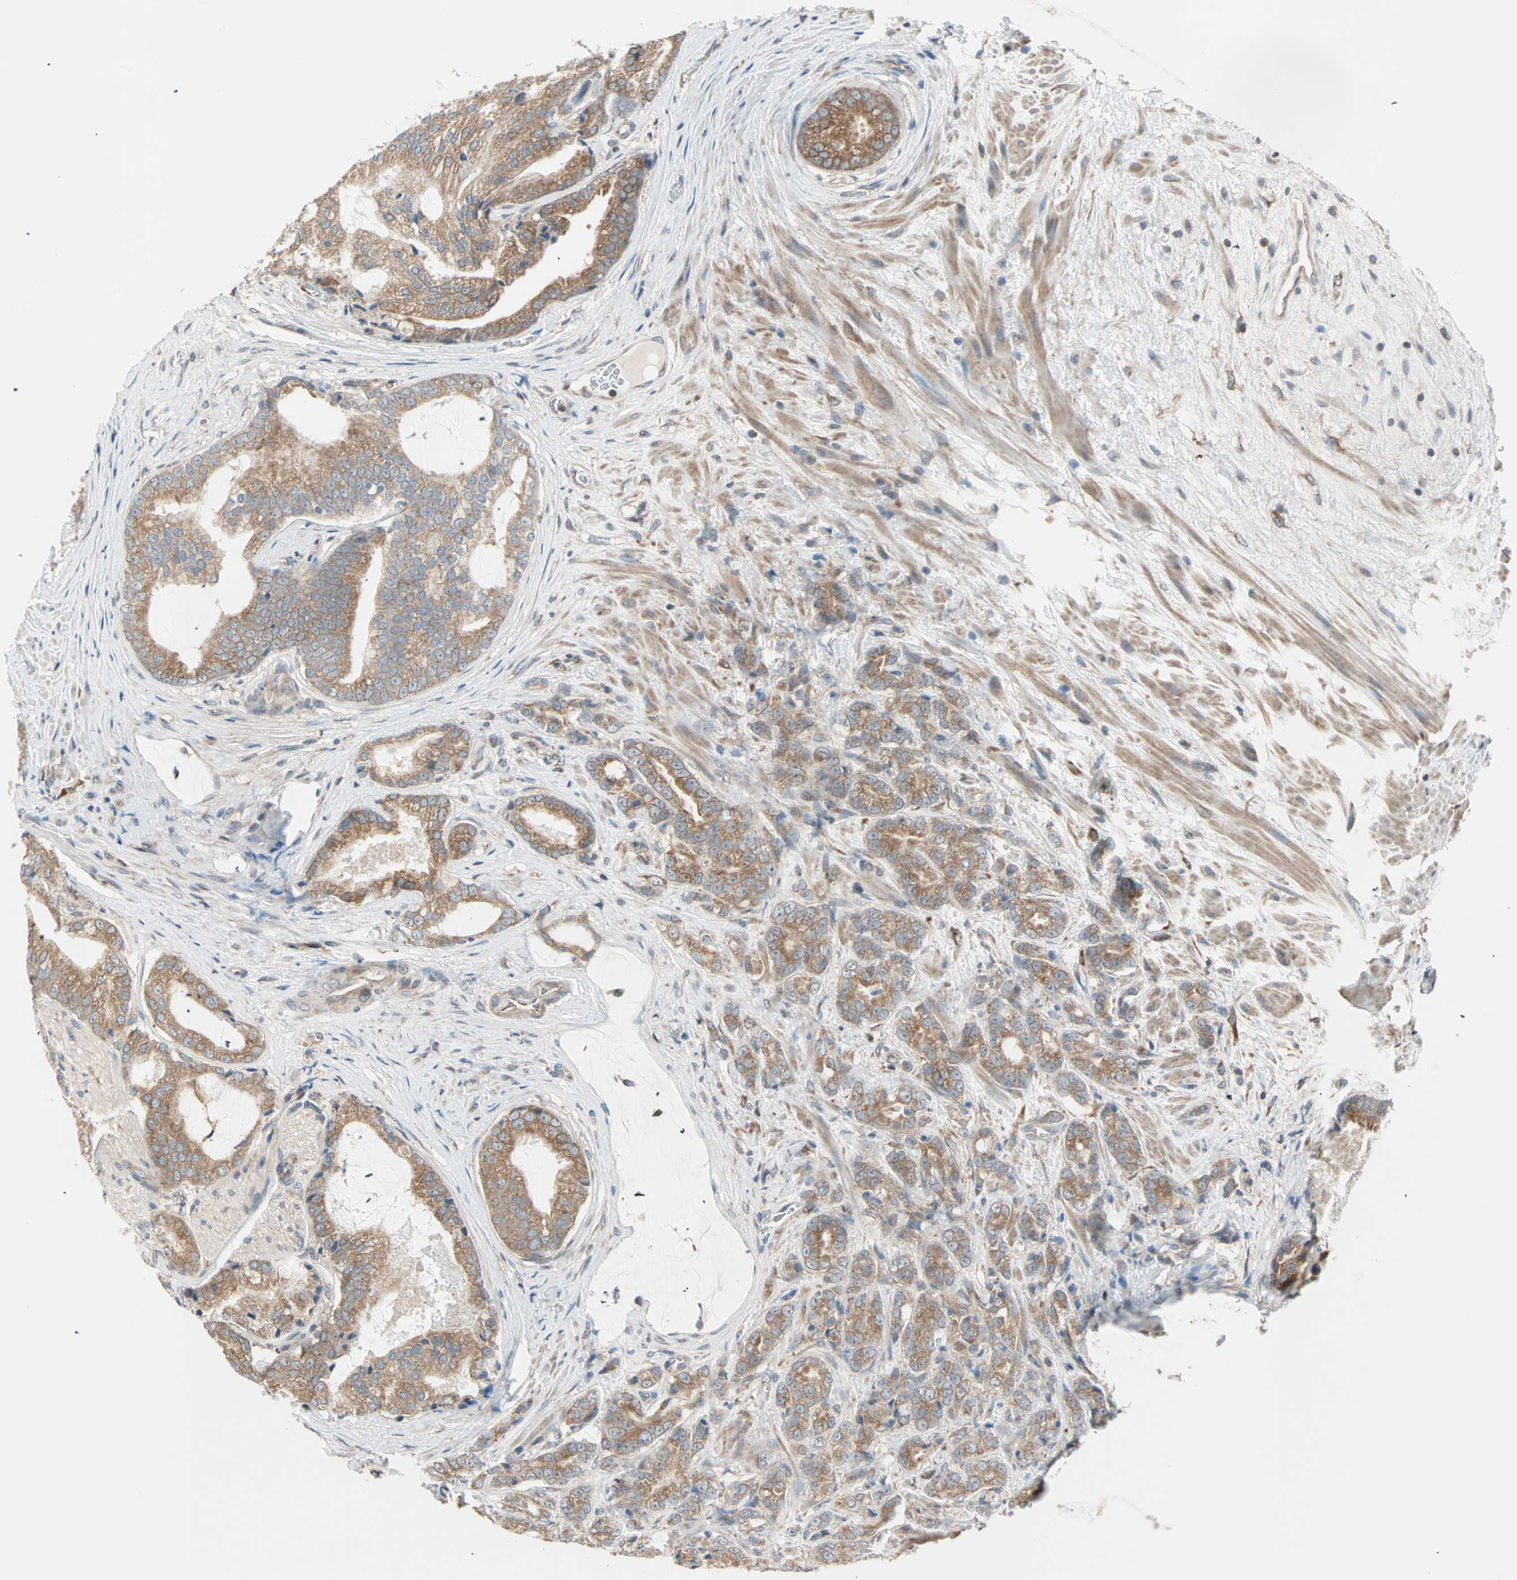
{"staining": {"intensity": "moderate", "quantity": ">75%", "location": "cytoplasmic/membranous"}, "tissue": "prostate cancer", "cell_type": "Tumor cells", "image_type": "cancer", "snomed": [{"axis": "morphology", "description": "Adenocarcinoma, Low grade"}, {"axis": "topography", "description": "Prostate"}], "caption": "Immunohistochemistry image of neoplastic tissue: human prostate cancer (adenocarcinoma (low-grade)) stained using immunohistochemistry demonstrates medium levels of moderate protein expression localized specifically in the cytoplasmic/membranous of tumor cells, appearing as a cytoplasmic/membranous brown color.", "gene": "SAR1A", "patient": {"sex": "male", "age": 58}}